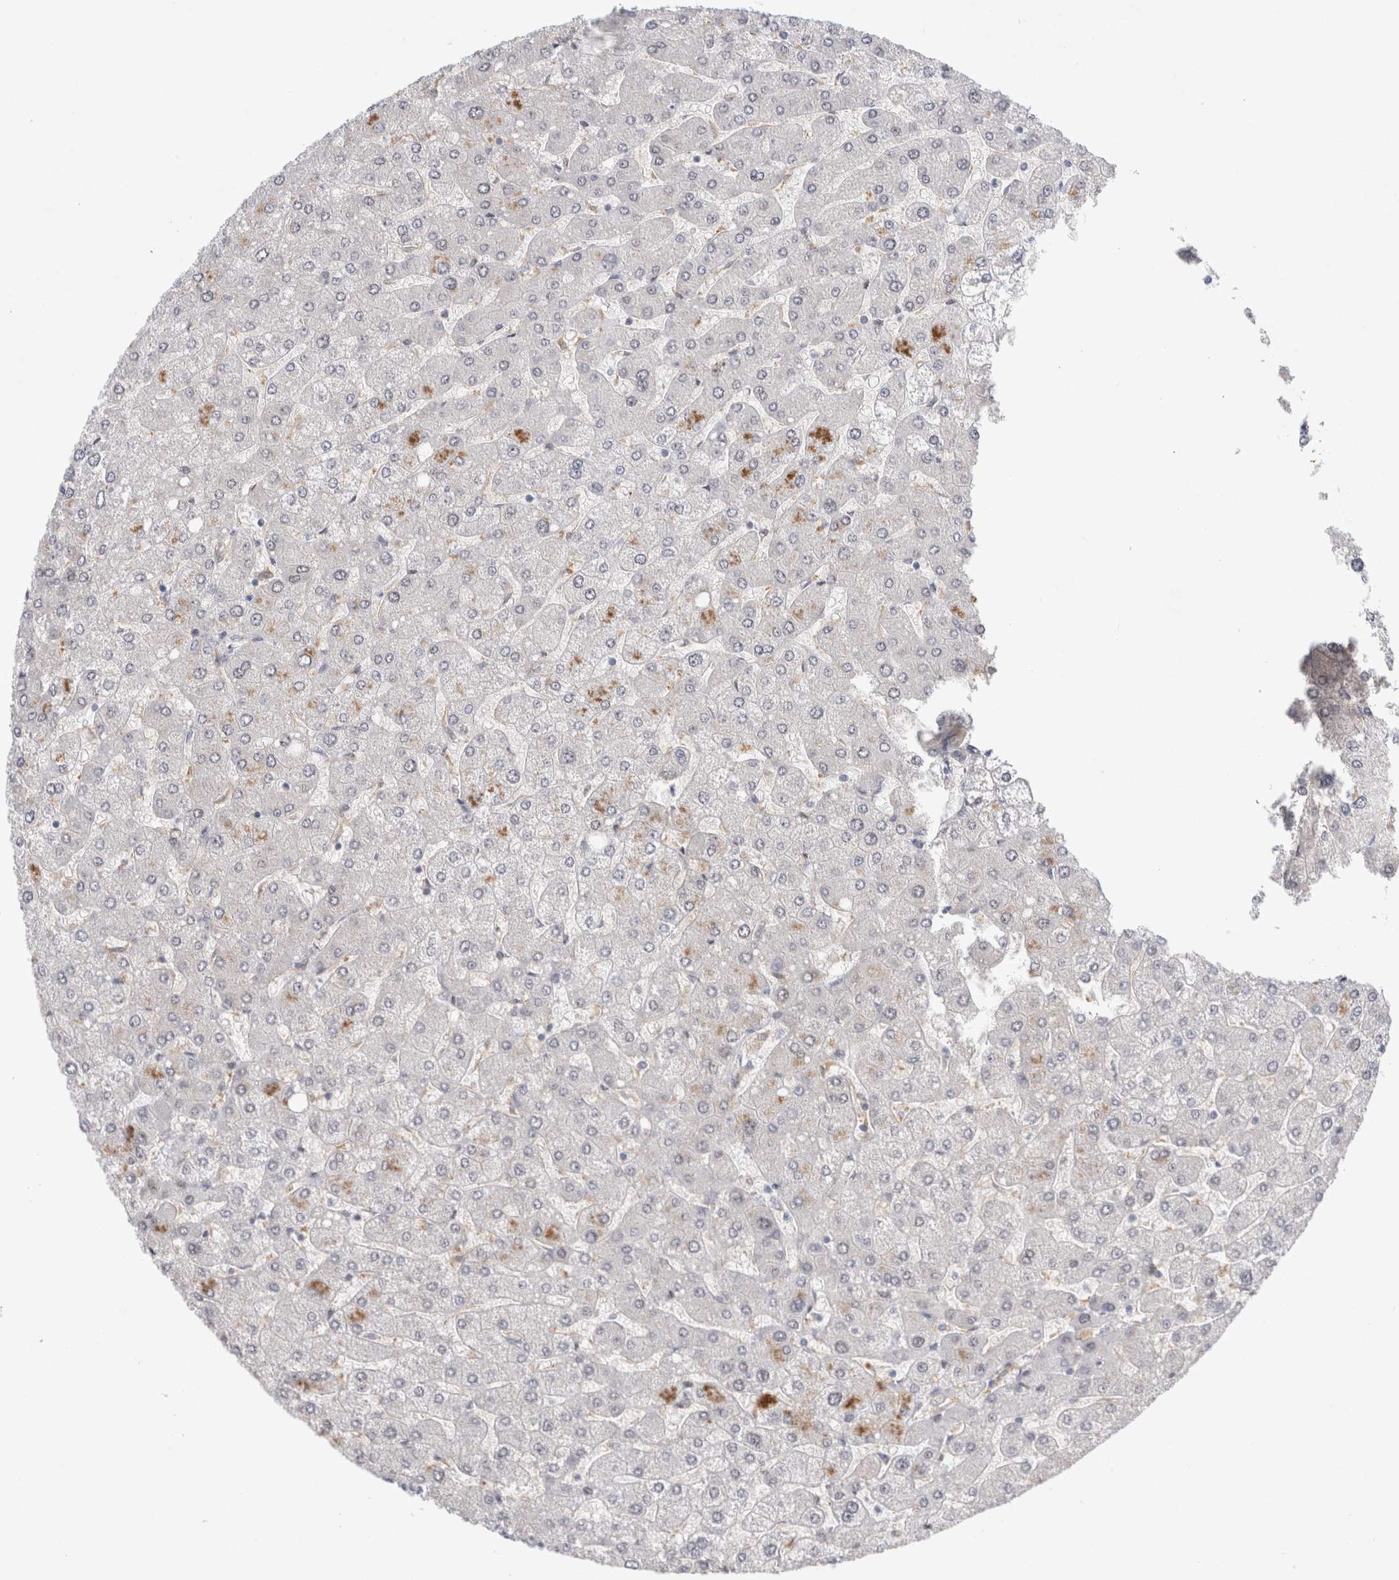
{"staining": {"intensity": "negative", "quantity": "none", "location": "none"}, "tissue": "liver", "cell_type": "Cholangiocytes", "image_type": "normal", "snomed": [{"axis": "morphology", "description": "Normal tissue, NOS"}, {"axis": "topography", "description": "Liver"}], "caption": "Immunohistochemistry of benign human liver exhibits no positivity in cholangiocytes. The staining is performed using DAB brown chromogen with nuclei counter-stained in using hematoxylin.", "gene": "CDCA7L", "patient": {"sex": "male", "age": 55}}